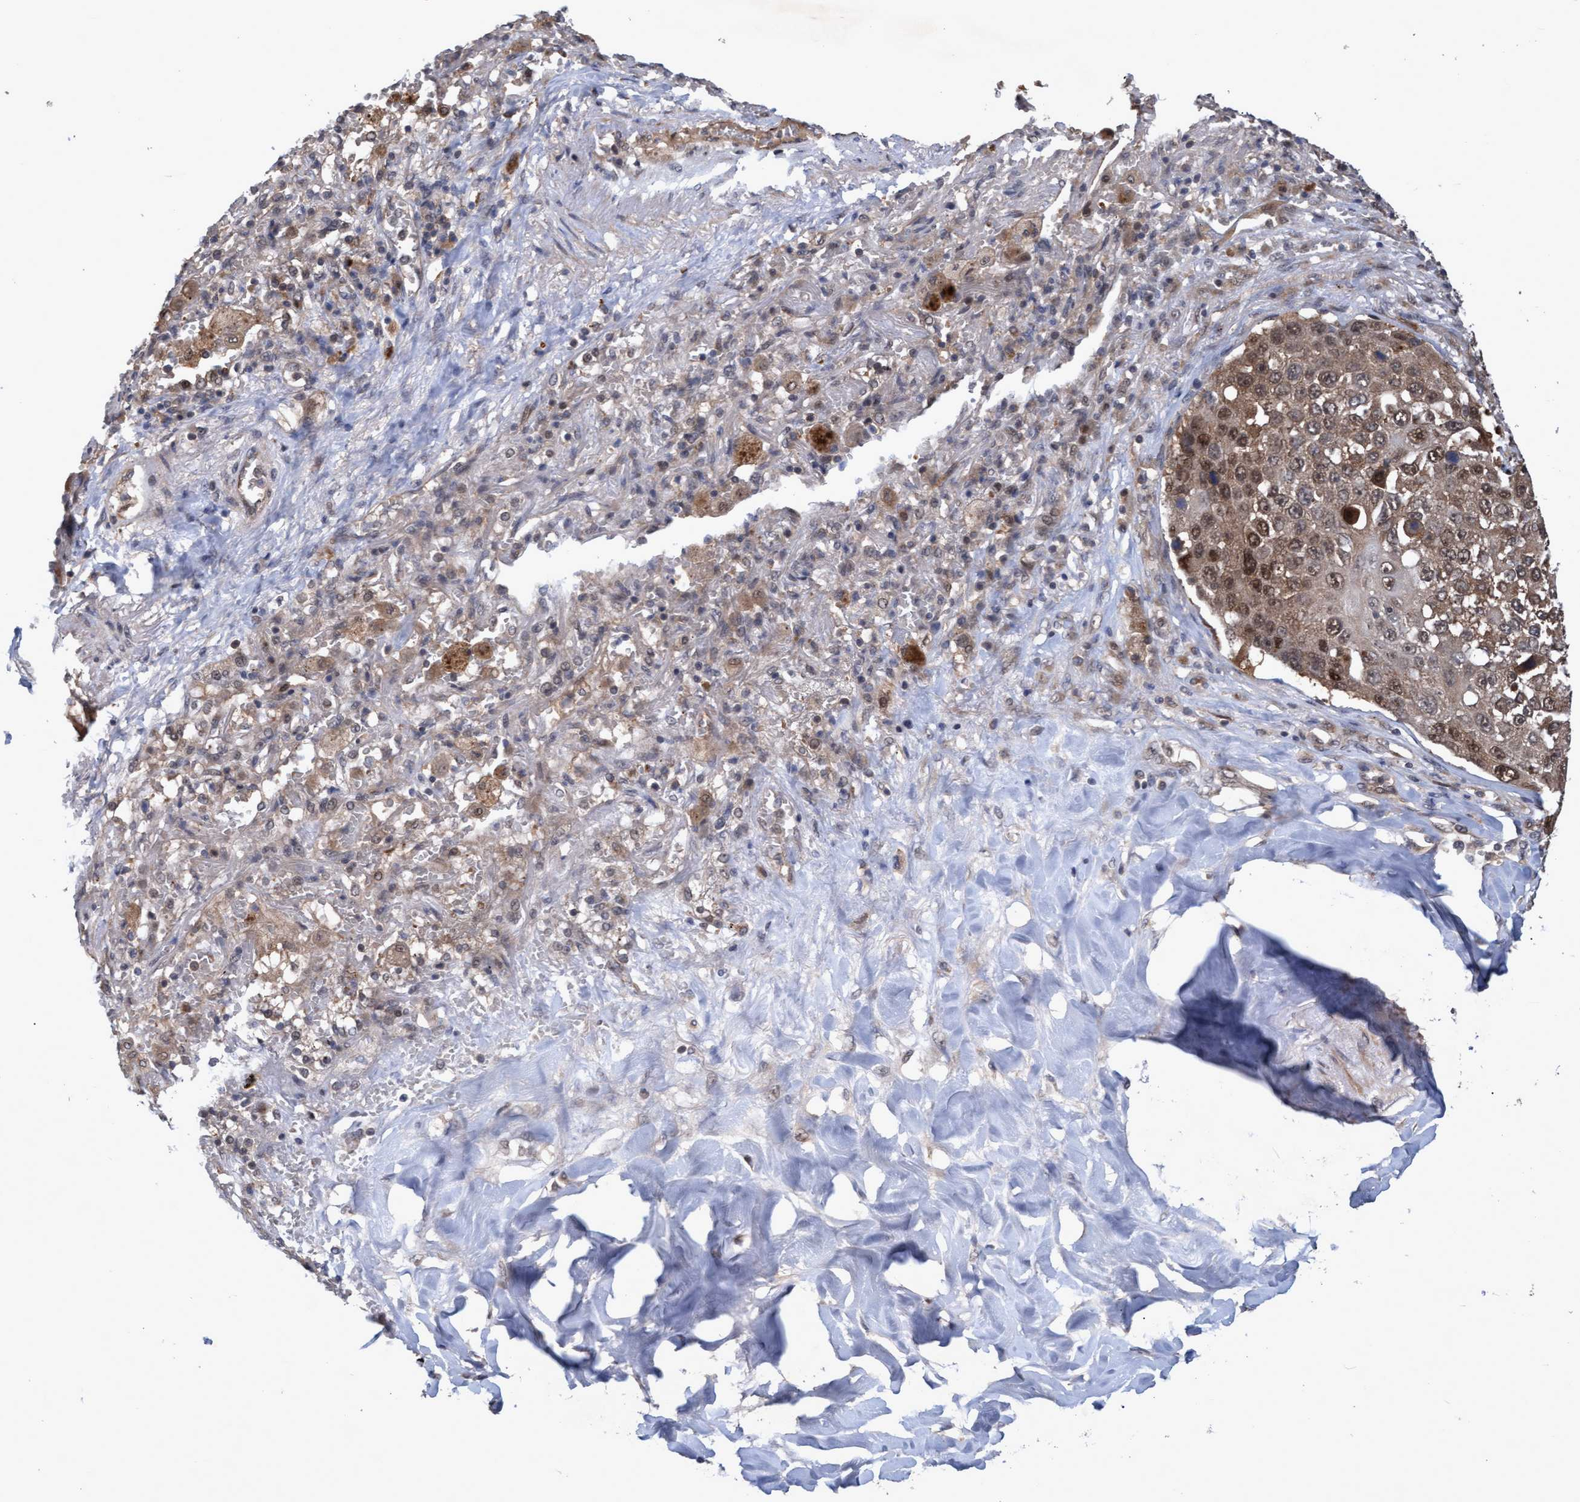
{"staining": {"intensity": "moderate", "quantity": ">75%", "location": "cytoplasmic/membranous,nuclear"}, "tissue": "lung cancer", "cell_type": "Tumor cells", "image_type": "cancer", "snomed": [{"axis": "morphology", "description": "Squamous cell carcinoma, NOS"}, {"axis": "topography", "description": "Lung"}], "caption": "Squamous cell carcinoma (lung) stained for a protein displays moderate cytoplasmic/membranous and nuclear positivity in tumor cells. The staining was performed using DAB (3,3'-diaminobenzidine), with brown indicating positive protein expression. Nuclei are stained blue with hematoxylin.", "gene": "PSMB6", "patient": {"sex": "male", "age": 61}}